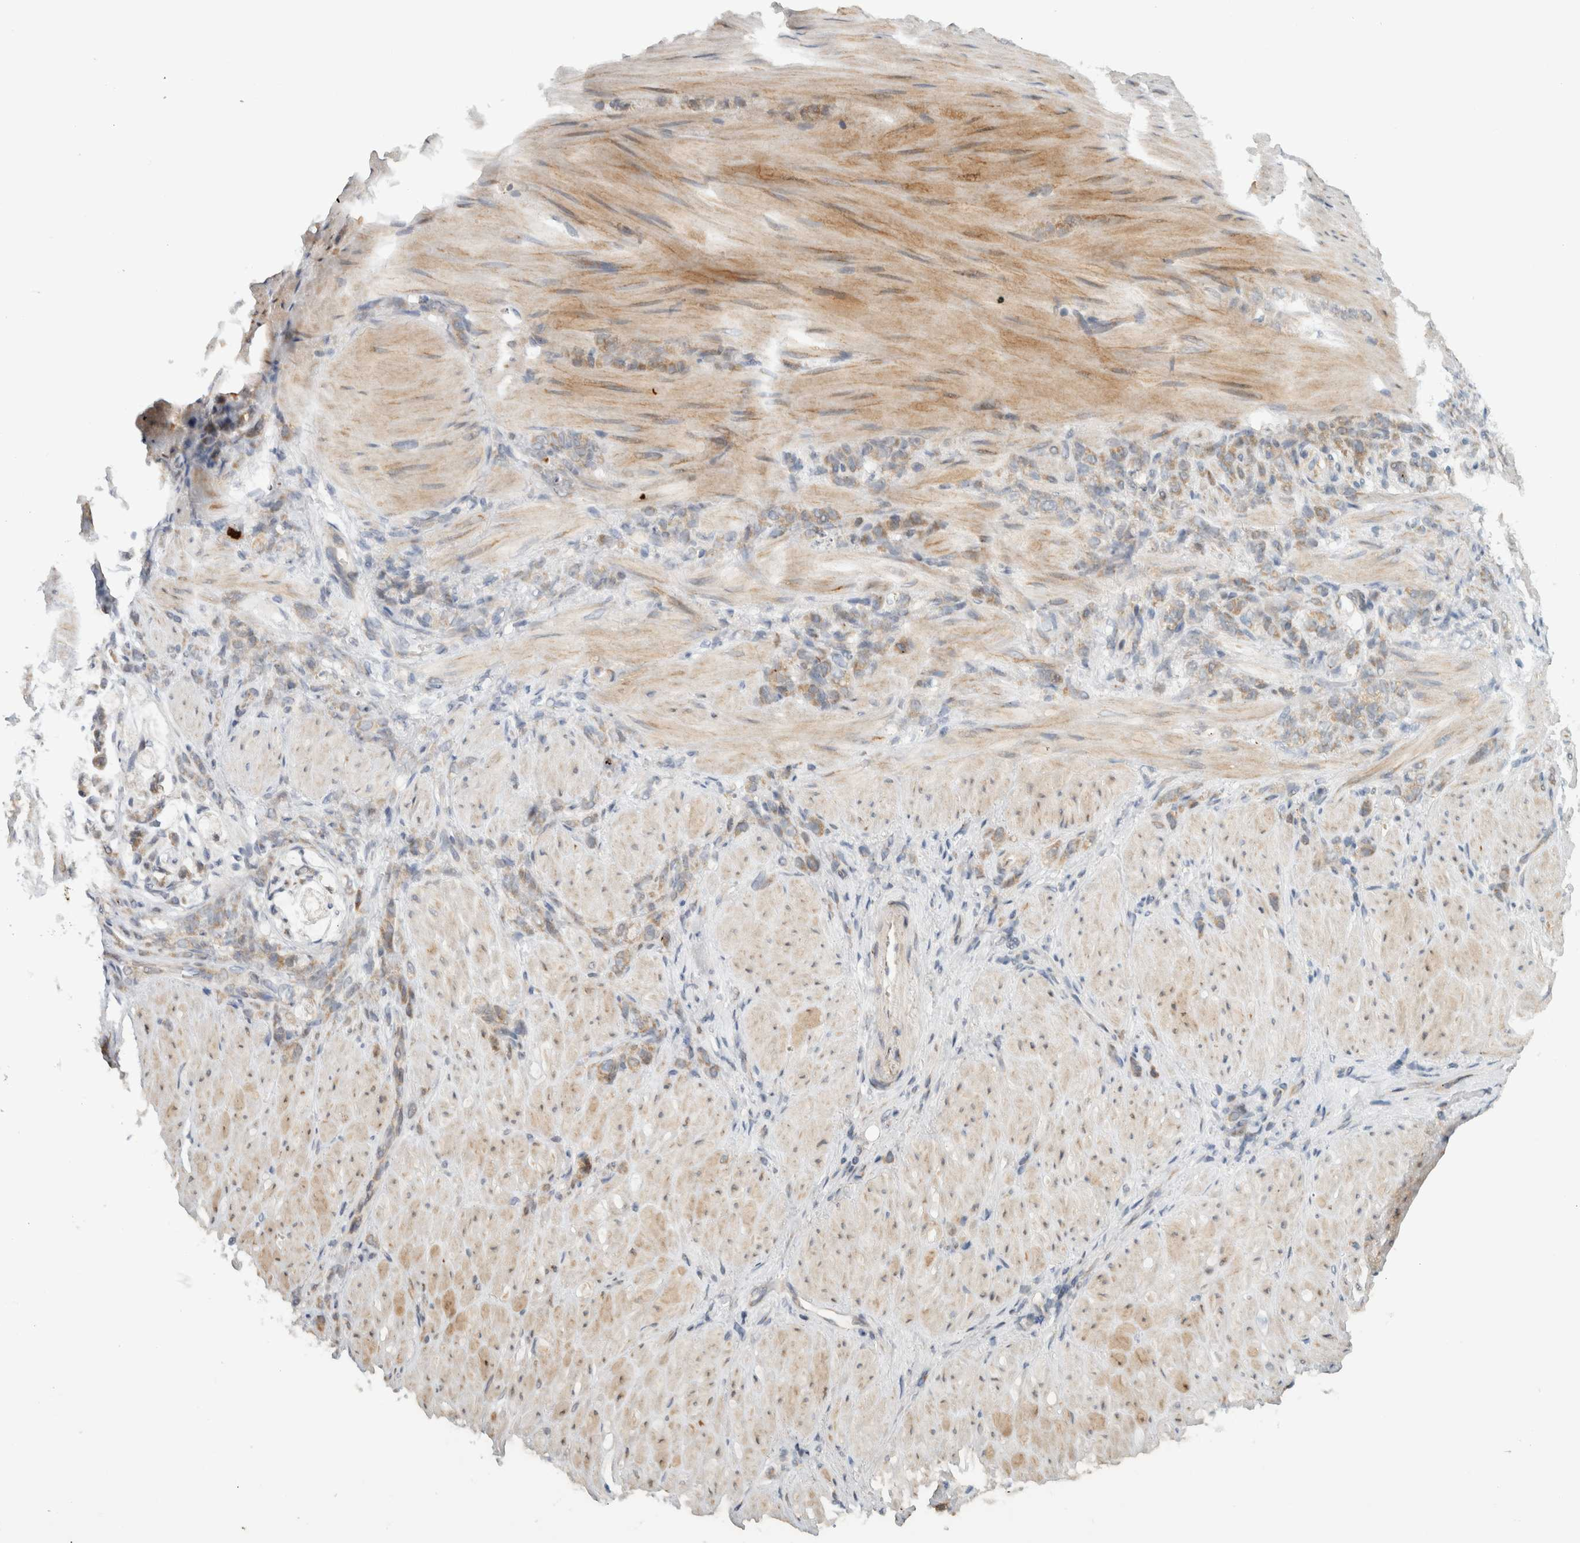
{"staining": {"intensity": "weak", "quantity": "25%-75%", "location": "cytoplasmic/membranous"}, "tissue": "stomach cancer", "cell_type": "Tumor cells", "image_type": "cancer", "snomed": [{"axis": "morphology", "description": "Normal tissue, NOS"}, {"axis": "morphology", "description": "Adenocarcinoma, NOS"}, {"axis": "topography", "description": "Stomach"}], "caption": "High-power microscopy captured an immunohistochemistry (IHC) micrograph of stomach cancer (adenocarcinoma), revealing weak cytoplasmic/membranous positivity in approximately 25%-75% of tumor cells.", "gene": "CMC2", "patient": {"sex": "male", "age": 82}}